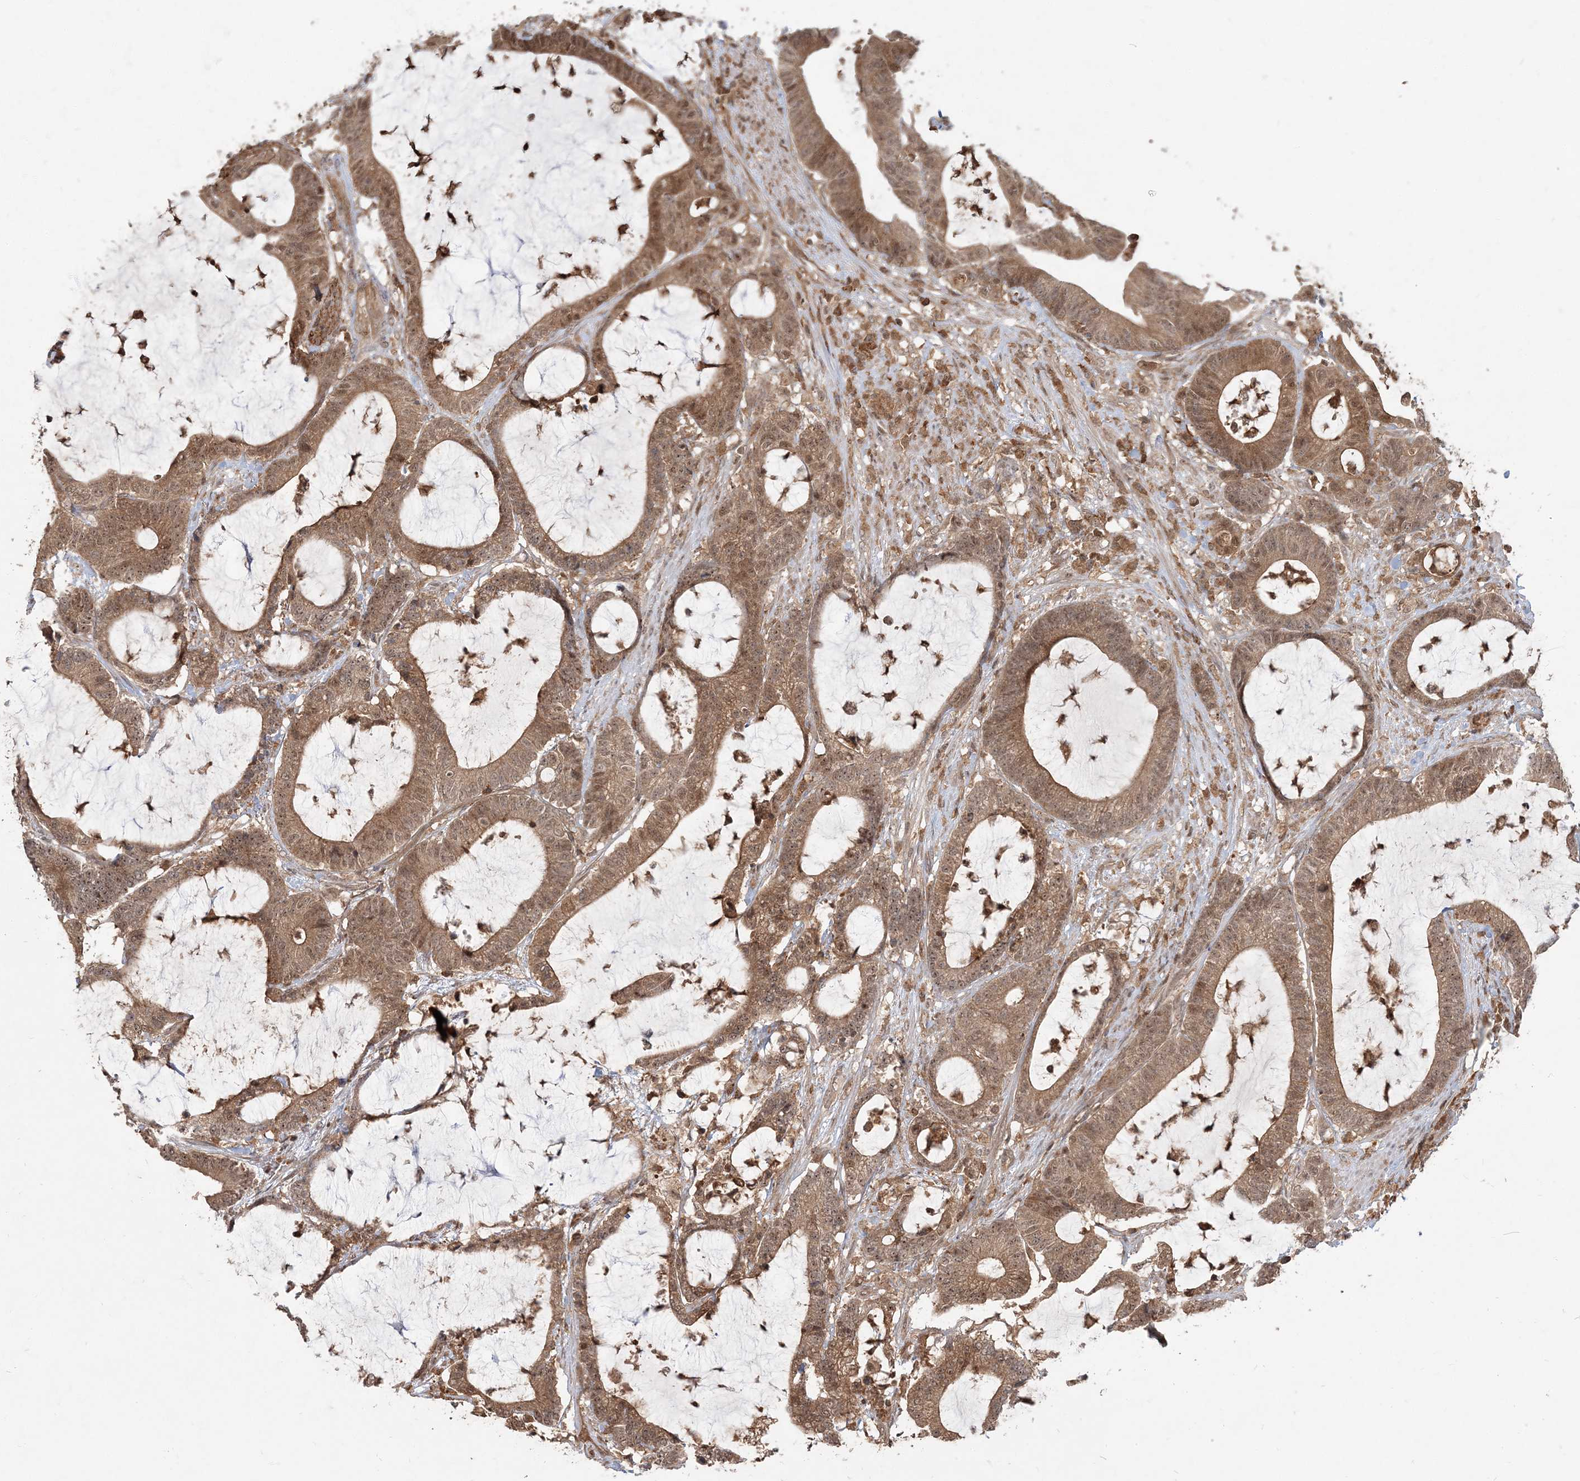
{"staining": {"intensity": "moderate", "quantity": ">75%", "location": "cytoplasmic/membranous,nuclear"}, "tissue": "colorectal cancer", "cell_type": "Tumor cells", "image_type": "cancer", "snomed": [{"axis": "morphology", "description": "Adenocarcinoma, NOS"}, {"axis": "topography", "description": "Colon"}], "caption": "Protein staining shows moderate cytoplasmic/membranous and nuclear positivity in about >75% of tumor cells in adenocarcinoma (colorectal).", "gene": "CAB39", "patient": {"sex": "female", "age": 84}}